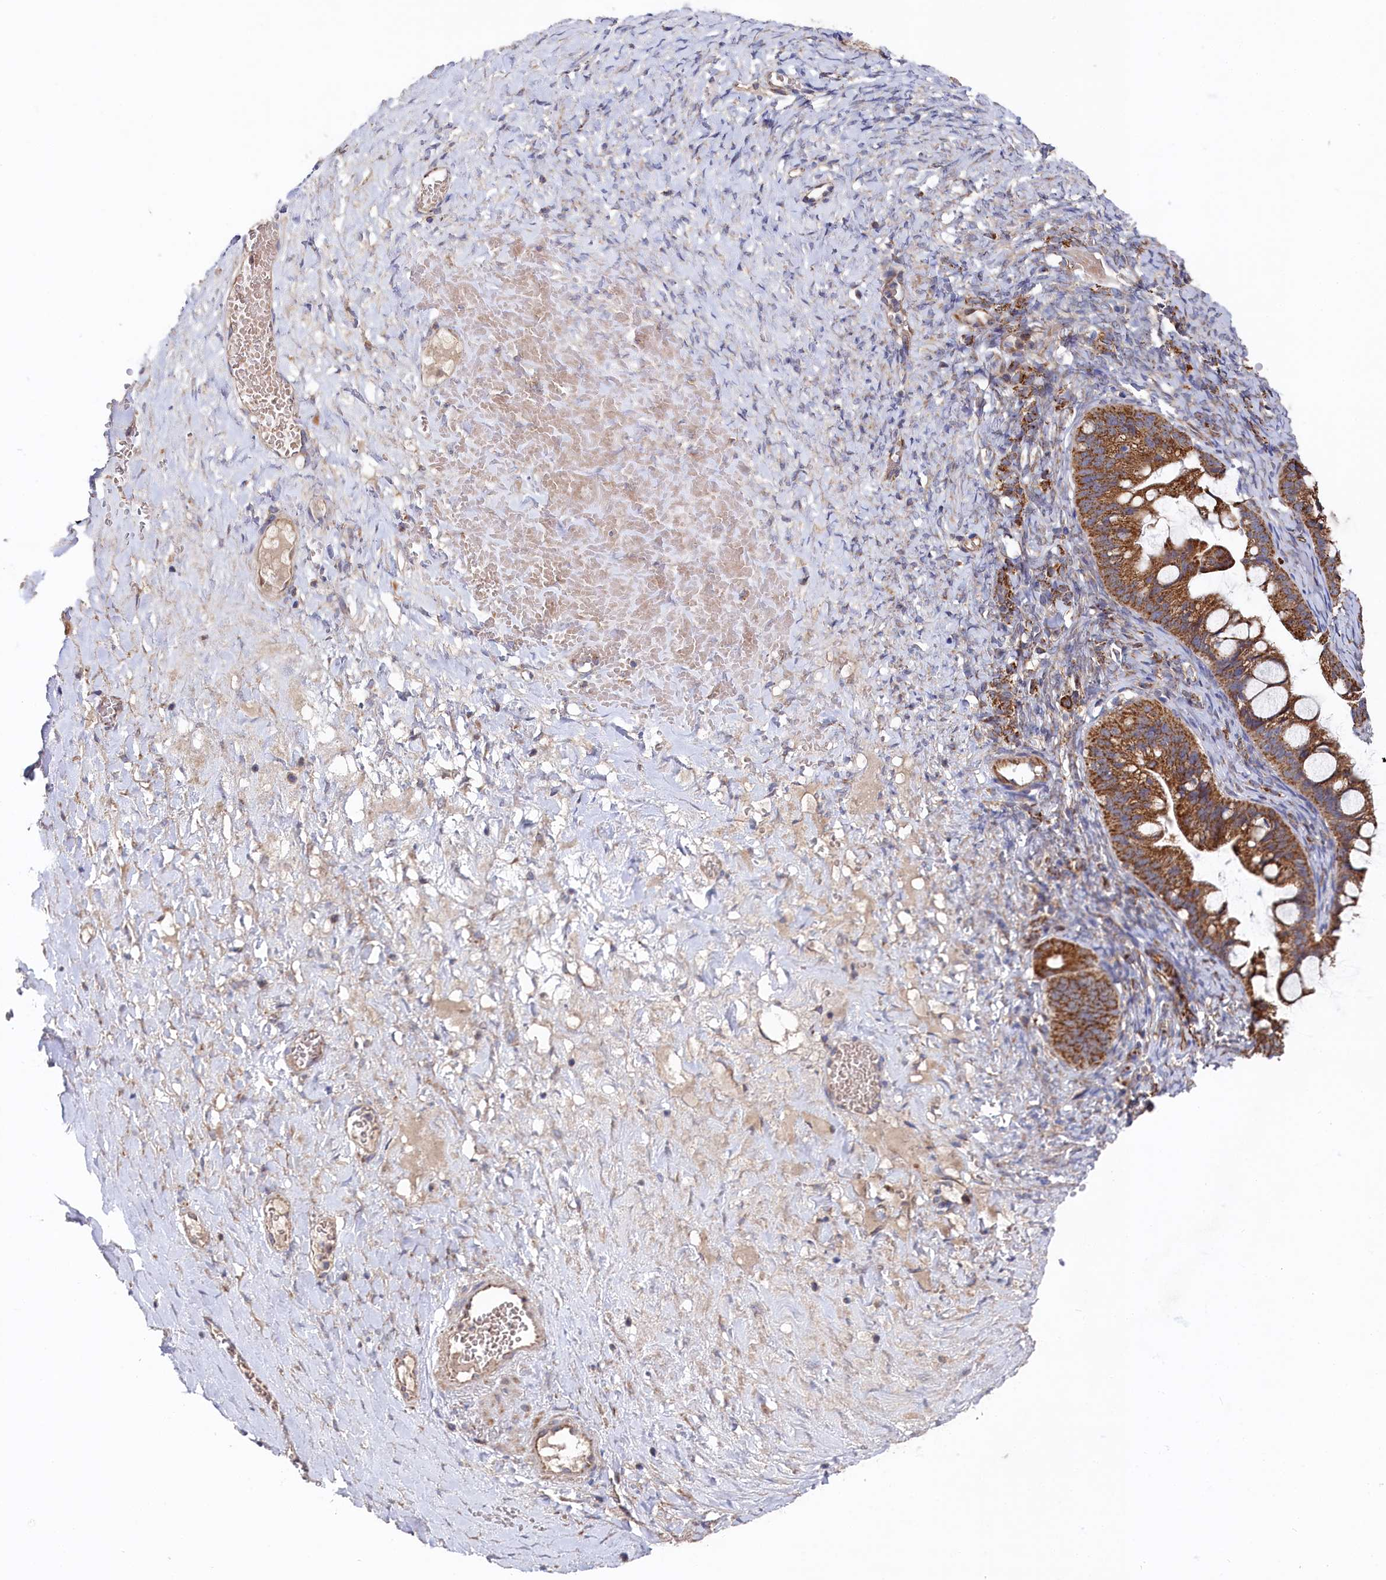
{"staining": {"intensity": "strong", "quantity": ">75%", "location": "cytoplasmic/membranous"}, "tissue": "ovarian cancer", "cell_type": "Tumor cells", "image_type": "cancer", "snomed": [{"axis": "morphology", "description": "Cystadenocarcinoma, mucinous, NOS"}, {"axis": "topography", "description": "Ovary"}], "caption": "This is an image of immunohistochemistry staining of ovarian cancer (mucinous cystadenocarcinoma), which shows strong positivity in the cytoplasmic/membranous of tumor cells.", "gene": "HAUS2", "patient": {"sex": "female", "age": 73}}